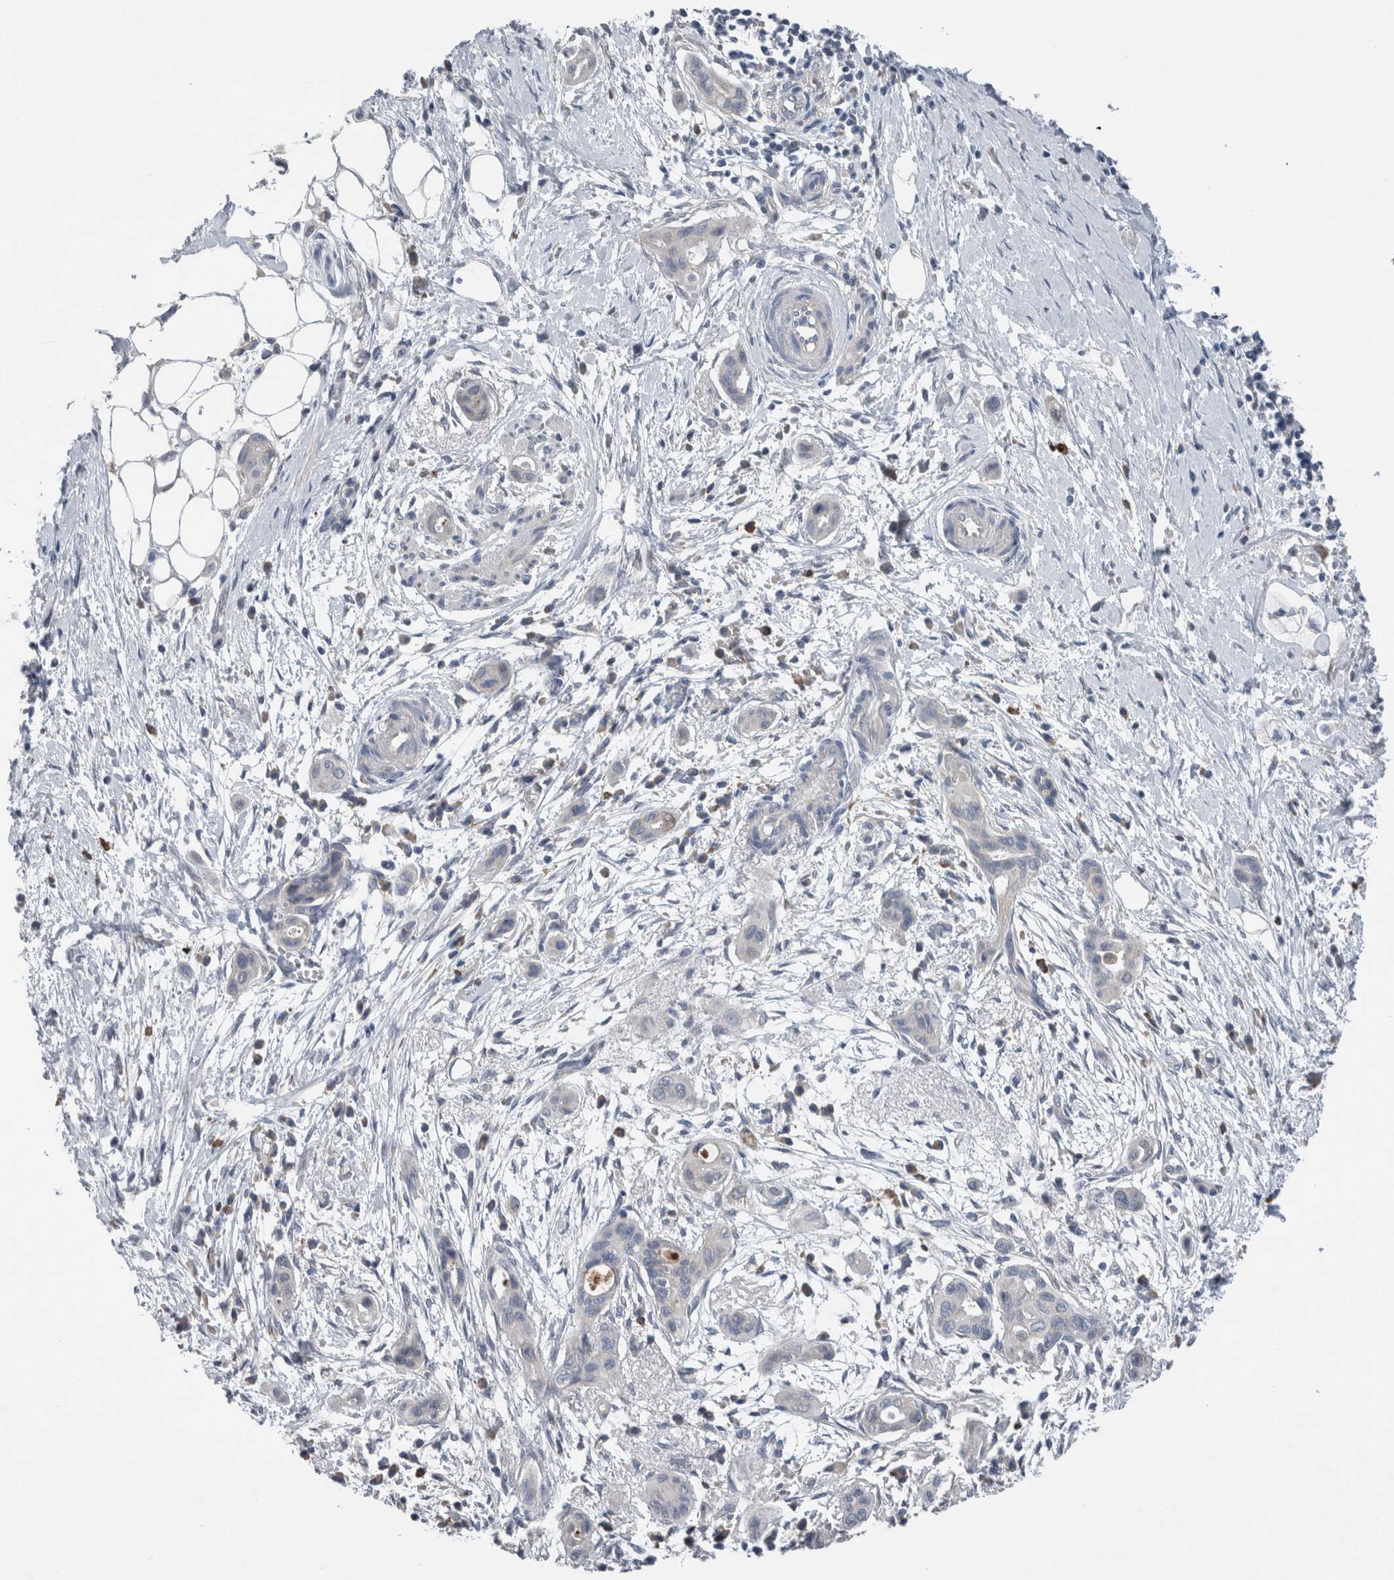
{"staining": {"intensity": "negative", "quantity": "none", "location": "none"}, "tissue": "pancreatic cancer", "cell_type": "Tumor cells", "image_type": "cancer", "snomed": [{"axis": "morphology", "description": "Adenocarcinoma, NOS"}, {"axis": "topography", "description": "Pancreas"}], "caption": "A photomicrograph of pancreatic cancer (adenocarcinoma) stained for a protein displays no brown staining in tumor cells.", "gene": "CRNN", "patient": {"sex": "male", "age": 59}}